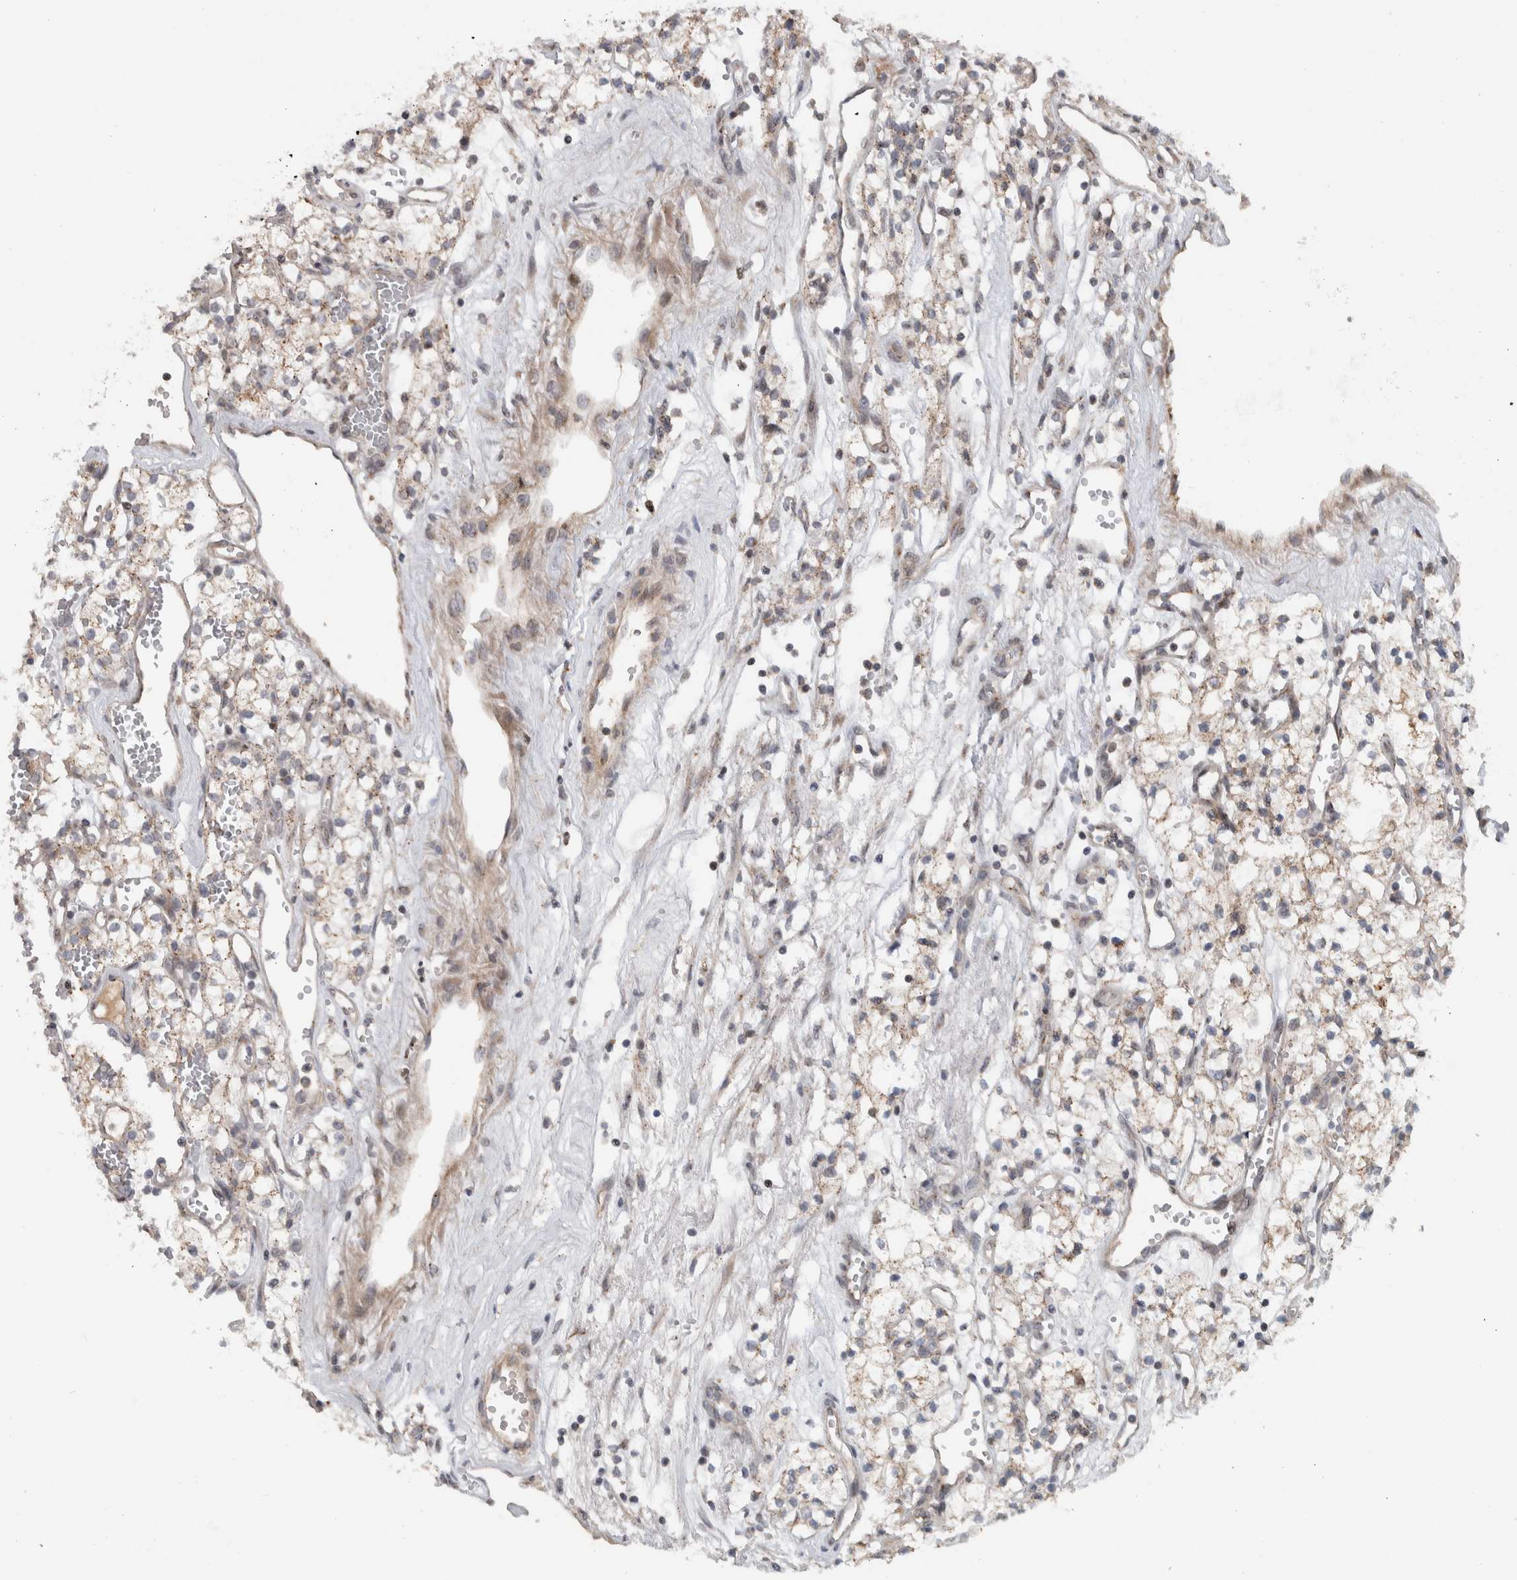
{"staining": {"intensity": "weak", "quantity": ">75%", "location": "cytoplasmic/membranous"}, "tissue": "renal cancer", "cell_type": "Tumor cells", "image_type": "cancer", "snomed": [{"axis": "morphology", "description": "Adenocarcinoma, NOS"}, {"axis": "topography", "description": "Kidney"}], "caption": "Human renal adenocarcinoma stained for a protein (brown) demonstrates weak cytoplasmic/membranous positive expression in about >75% of tumor cells.", "gene": "MSL1", "patient": {"sex": "male", "age": 59}}